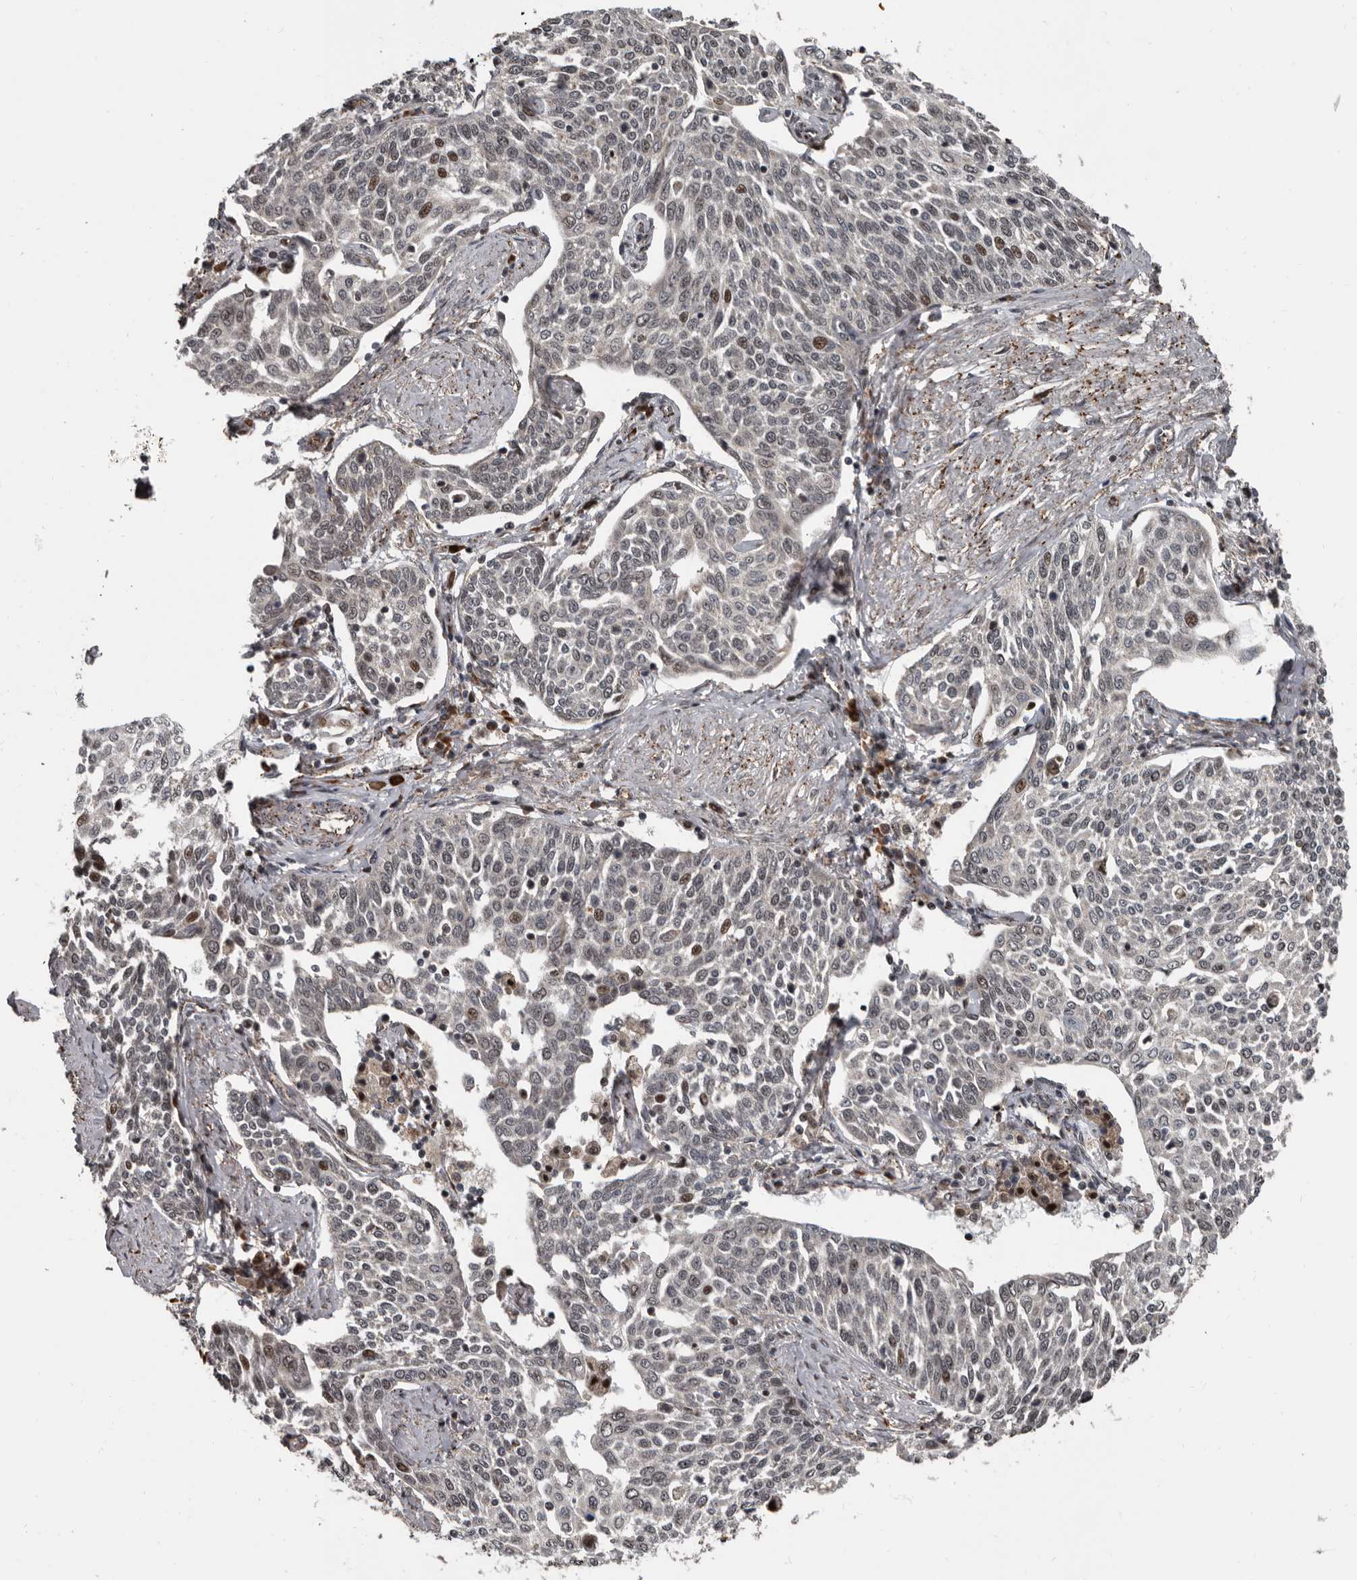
{"staining": {"intensity": "moderate", "quantity": "<25%", "location": "nuclear"}, "tissue": "cervical cancer", "cell_type": "Tumor cells", "image_type": "cancer", "snomed": [{"axis": "morphology", "description": "Squamous cell carcinoma, NOS"}, {"axis": "topography", "description": "Cervix"}], "caption": "DAB (3,3'-diaminobenzidine) immunohistochemical staining of human cervical cancer exhibits moderate nuclear protein staining in about <25% of tumor cells.", "gene": "CHD1L", "patient": {"sex": "female", "age": 34}}